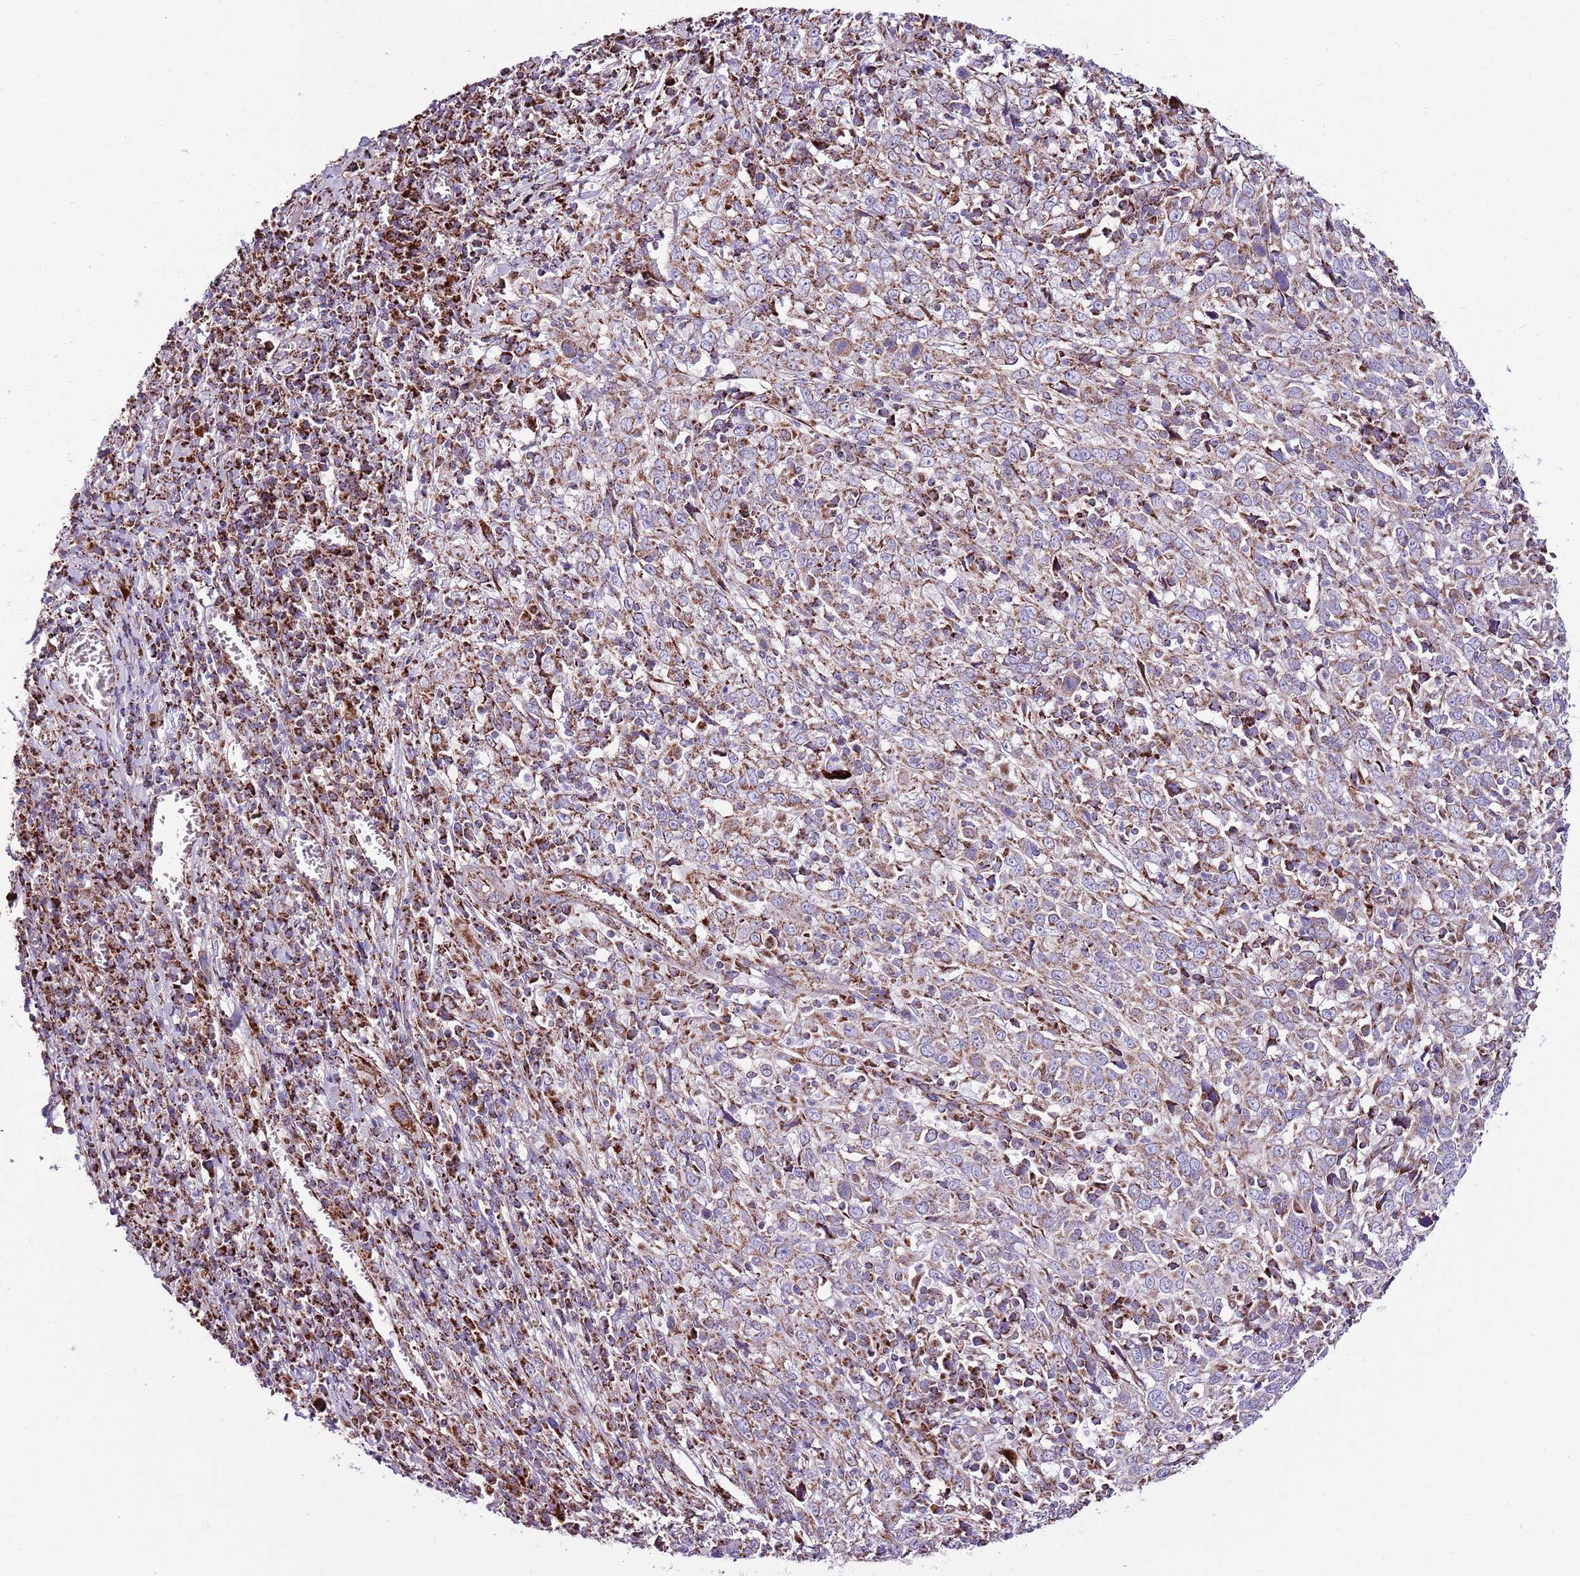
{"staining": {"intensity": "moderate", "quantity": "25%-75%", "location": "cytoplasmic/membranous"}, "tissue": "cervical cancer", "cell_type": "Tumor cells", "image_type": "cancer", "snomed": [{"axis": "morphology", "description": "Squamous cell carcinoma, NOS"}, {"axis": "topography", "description": "Cervix"}], "caption": "Immunohistochemical staining of cervical squamous cell carcinoma exhibits medium levels of moderate cytoplasmic/membranous positivity in approximately 25%-75% of tumor cells.", "gene": "HECTD4", "patient": {"sex": "female", "age": 46}}